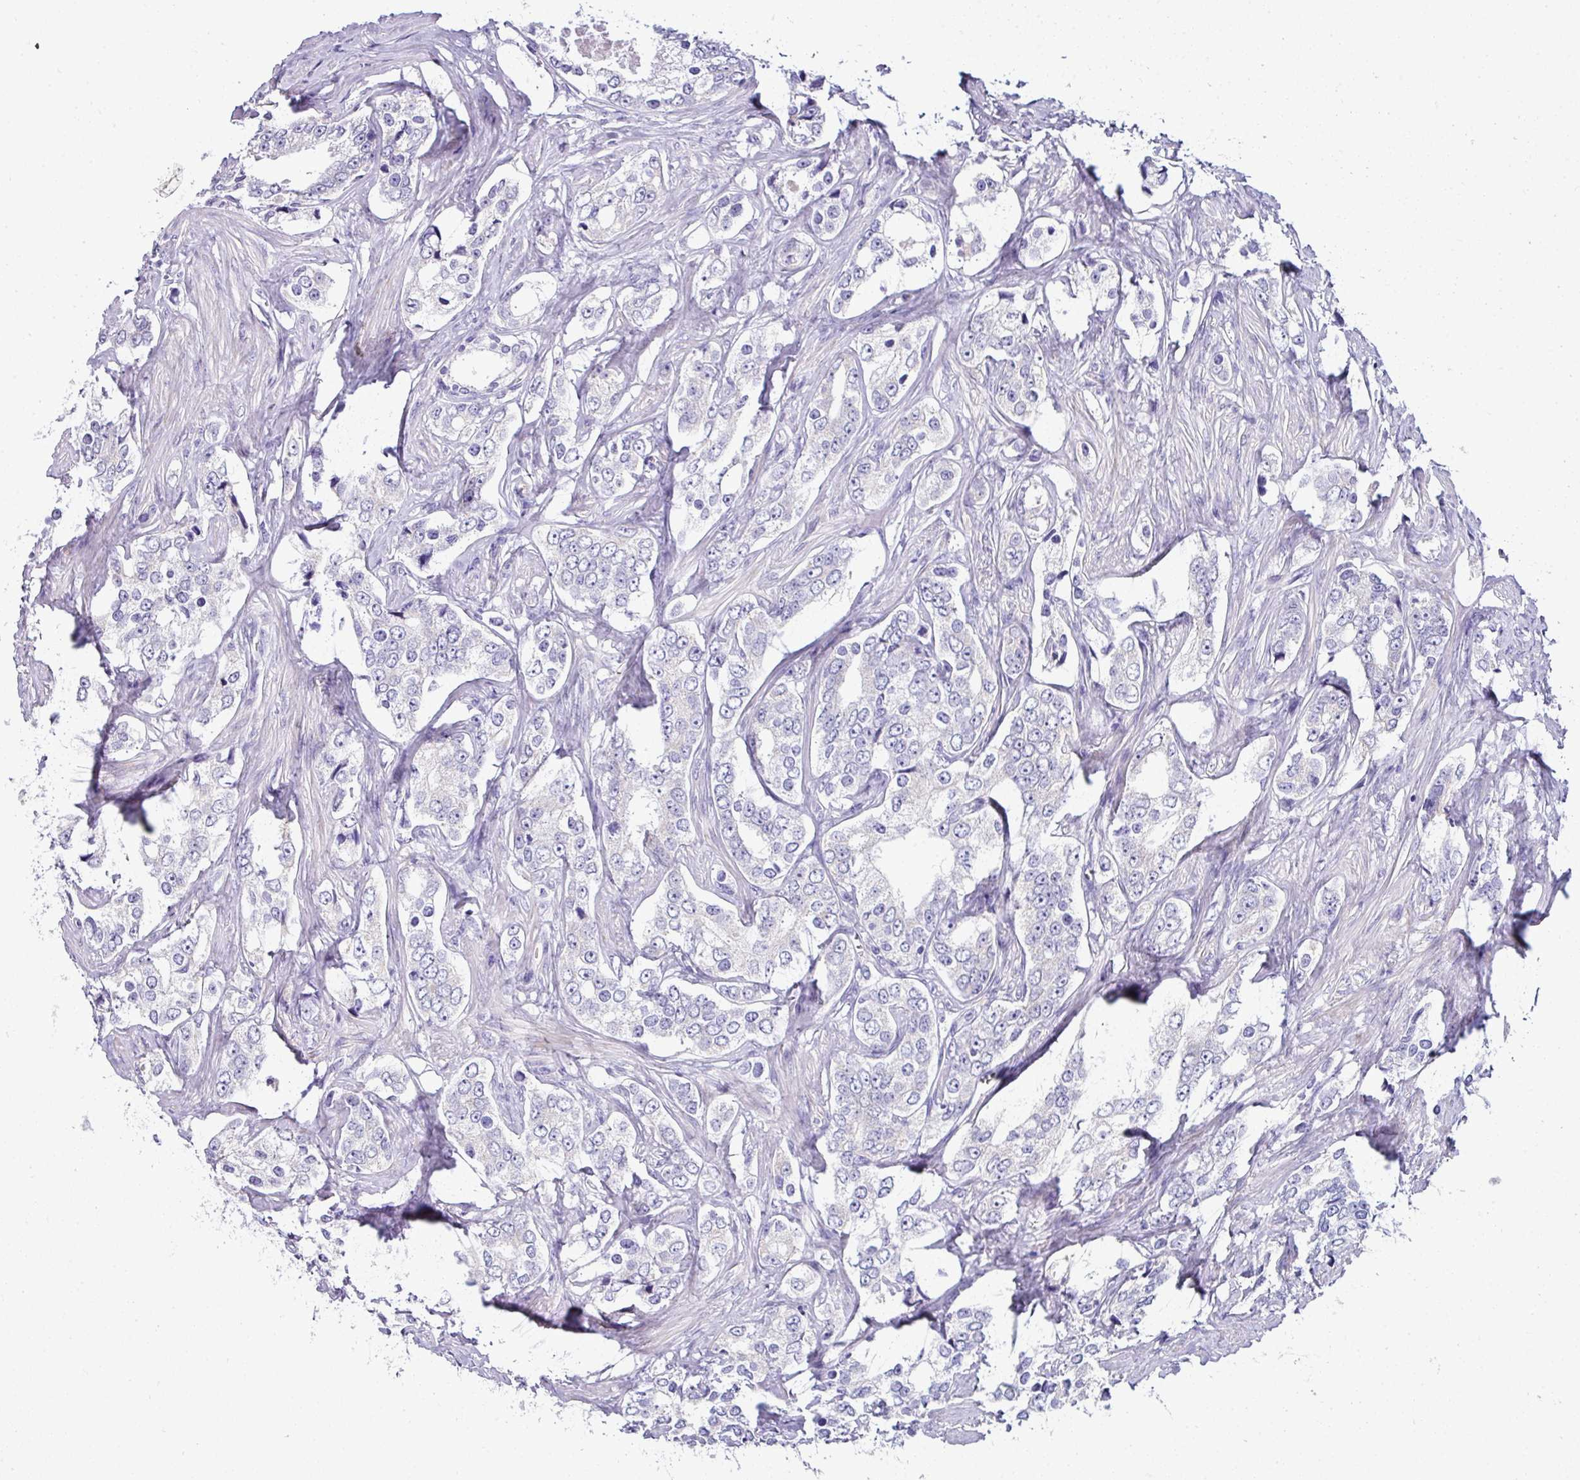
{"staining": {"intensity": "negative", "quantity": "none", "location": "none"}, "tissue": "prostate cancer", "cell_type": "Tumor cells", "image_type": "cancer", "snomed": [{"axis": "morphology", "description": "Adenocarcinoma, High grade"}, {"axis": "topography", "description": "Prostate"}], "caption": "Immunohistochemistry photomicrograph of neoplastic tissue: human high-grade adenocarcinoma (prostate) stained with DAB (3,3'-diaminobenzidine) reveals no significant protein expression in tumor cells.", "gene": "NAPSA", "patient": {"sex": "male", "age": 66}}